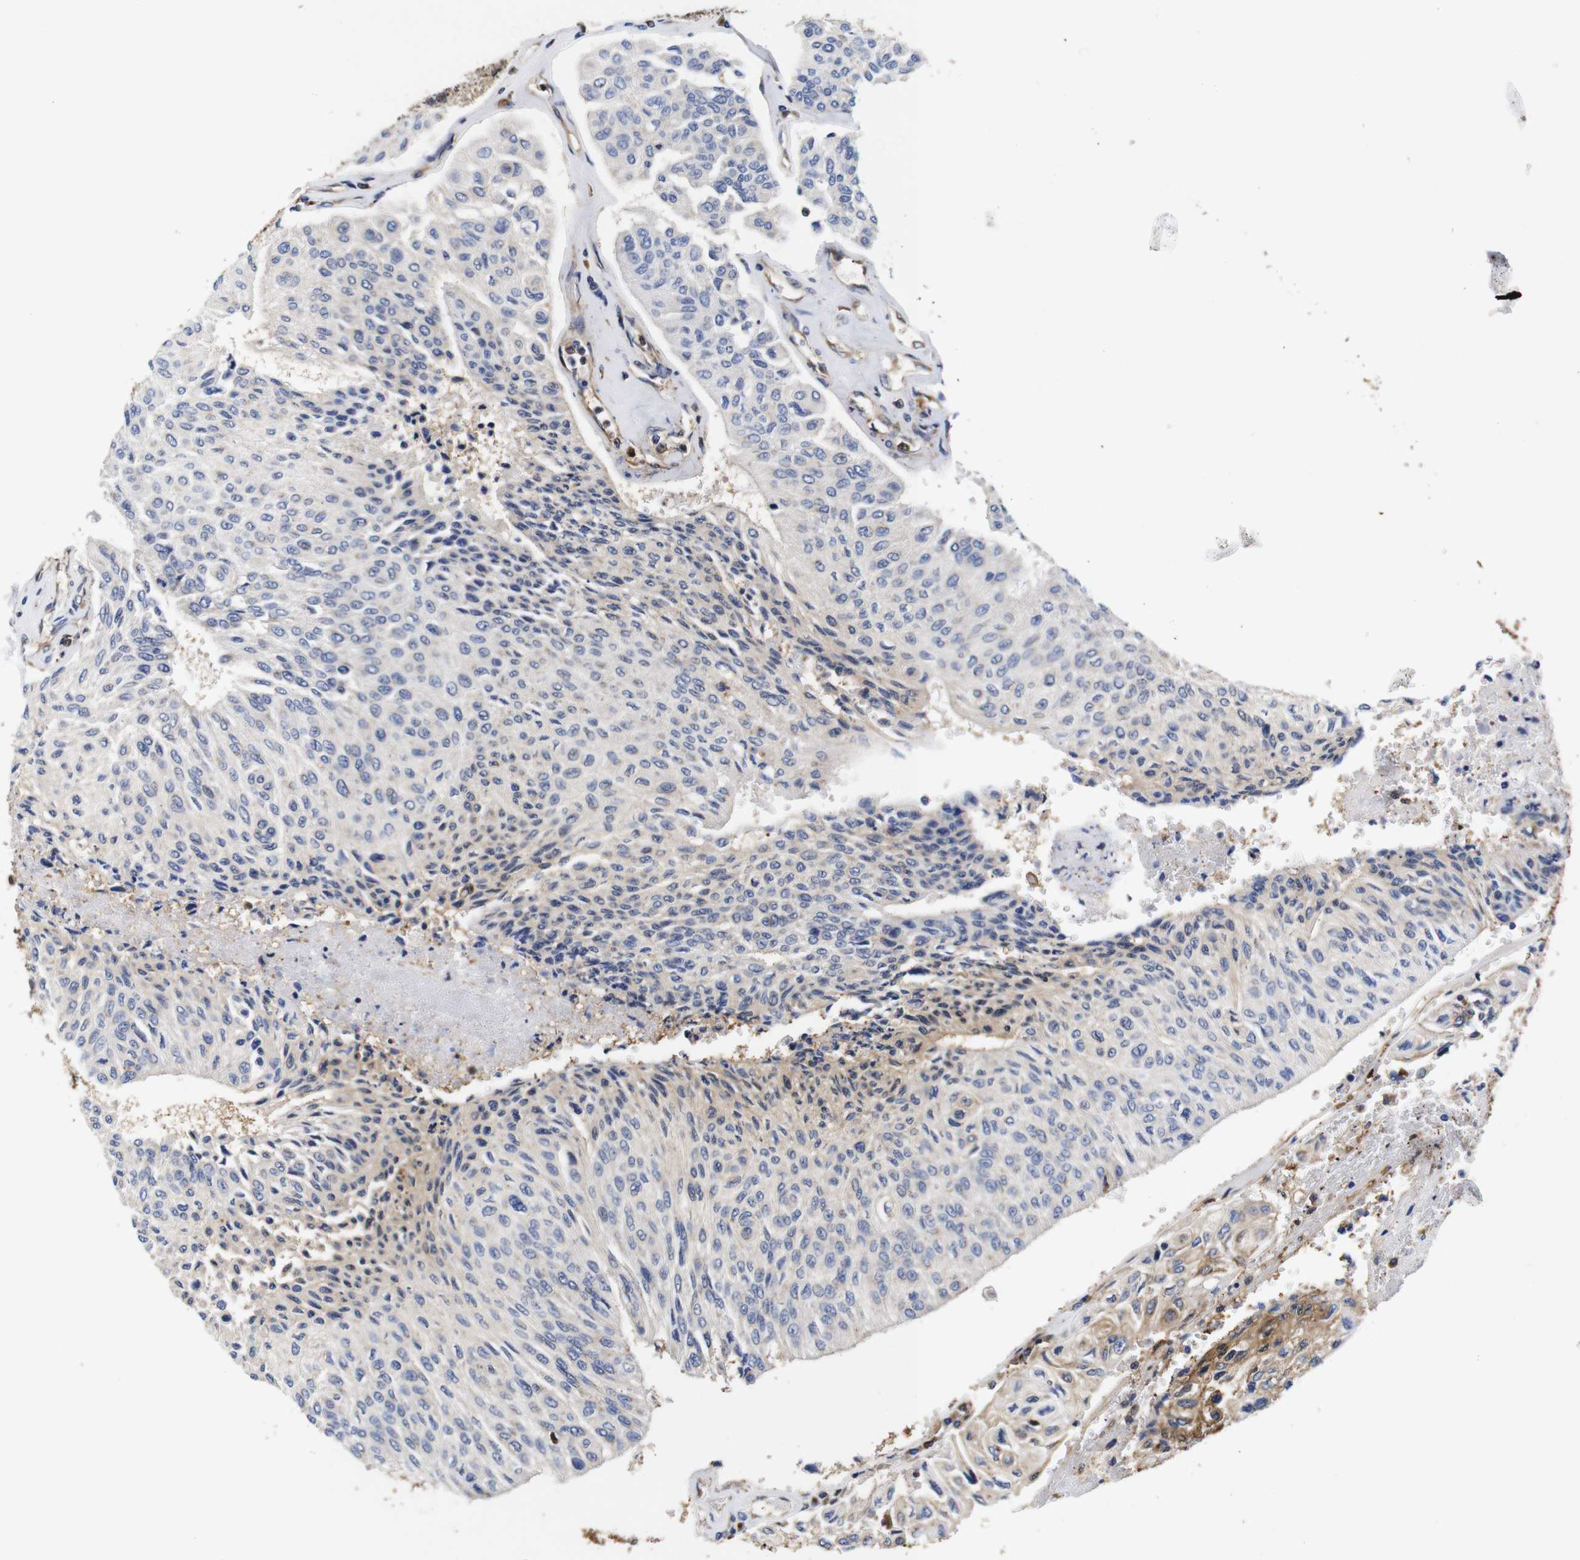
{"staining": {"intensity": "moderate", "quantity": "25%-75%", "location": "cytoplasmic/membranous"}, "tissue": "urothelial cancer", "cell_type": "Tumor cells", "image_type": "cancer", "snomed": [{"axis": "morphology", "description": "Urothelial carcinoma, High grade"}, {"axis": "topography", "description": "Urinary bladder"}], "caption": "Protein expression analysis of human high-grade urothelial carcinoma reveals moderate cytoplasmic/membranous positivity in approximately 25%-75% of tumor cells.", "gene": "LRRCC1", "patient": {"sex": "male", "age": 66}}